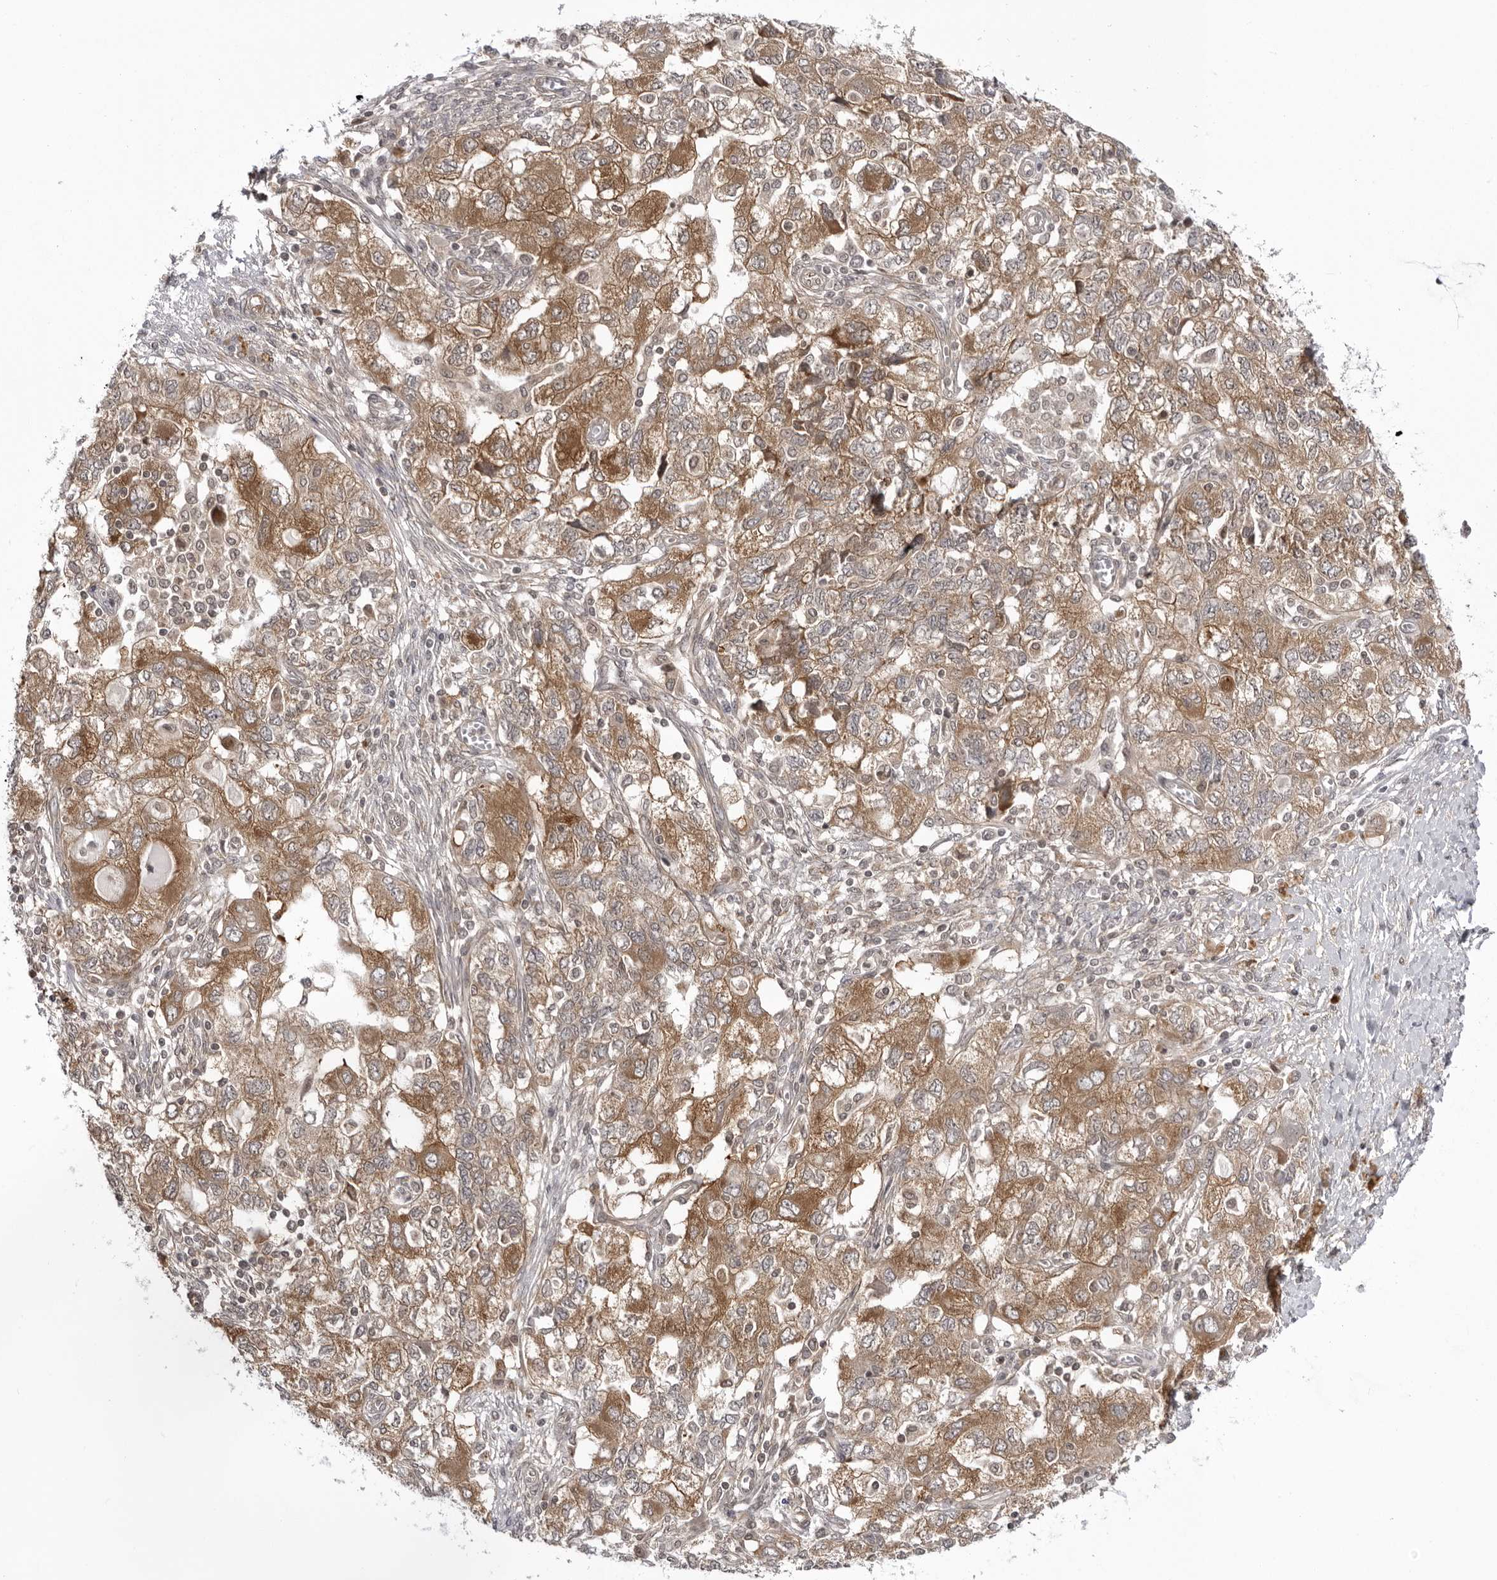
{"staining": {"intensity": "moderate", "quantity": ">75%", "location": "cytoplasmic/membranous"}, "tissue": "ovarian cancer", "cell_type": "Tumor cells", "image_type": "cancer", "snomed": [{"axis": "morphology", "description": "Carcinoma, NOS"}, {"axis": "morphology", "description": "Cystadenocarcinoma, serous, NOS"}, {"axis": "topography", "description": "Ovary"}], "caption": "This micrograph demonstrates immunohistochemistry staining of ovarian cancer (serous cystadenocarcinoma), with medium moderate cytoplasmic/membranous staining in about >75% of tumor cells.", "gene": "USP43", "patient": {"sex": "female", "age": 69}}